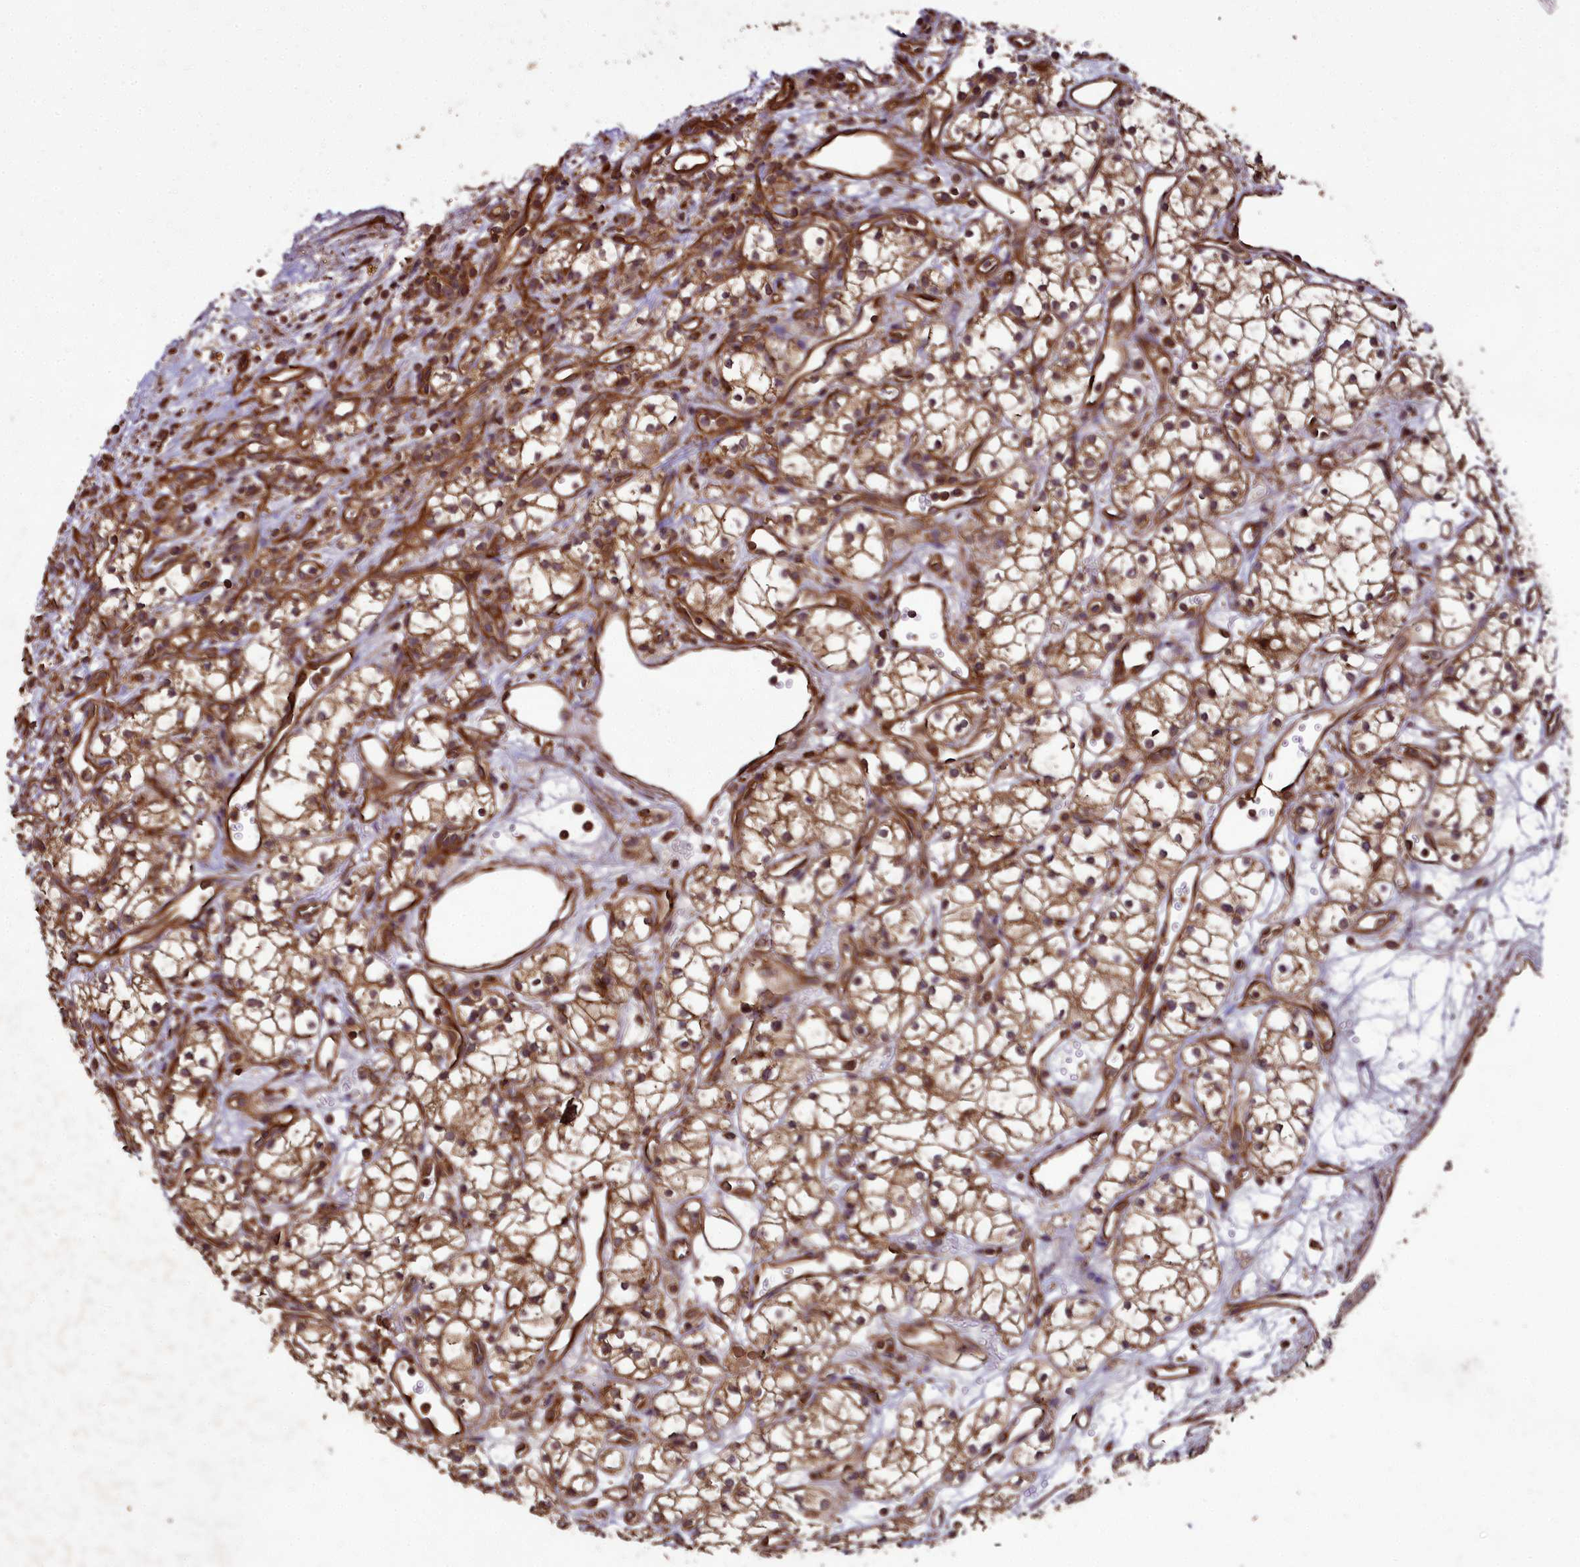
{"staining": {"intensity": "moderate", "quantity": ">75%", "location": "cytoplasmic/membranous"}, "tissue": "renal cancer", "cell_type": "Tumor cells", "image_type": "cancer", "snomed": [{"axis": "morphology", "description": "Adenocarcinoma, NOS"}, {"axis": "topography", "description": "Kidney"}], "caption": "IHC micrograph of neoplastic tissue: renal cancer (adenocarcinoma) stained using immunohistochemistry (IHC) exhibits medium levels of moderate protein expression localized specifically in the cytoplasmic/membranous of tumor cells, appearing as a cytoplasmic/membranous brown color.", "gene": "TTLL10", "patient": {"sex": "male", "age": 59}}